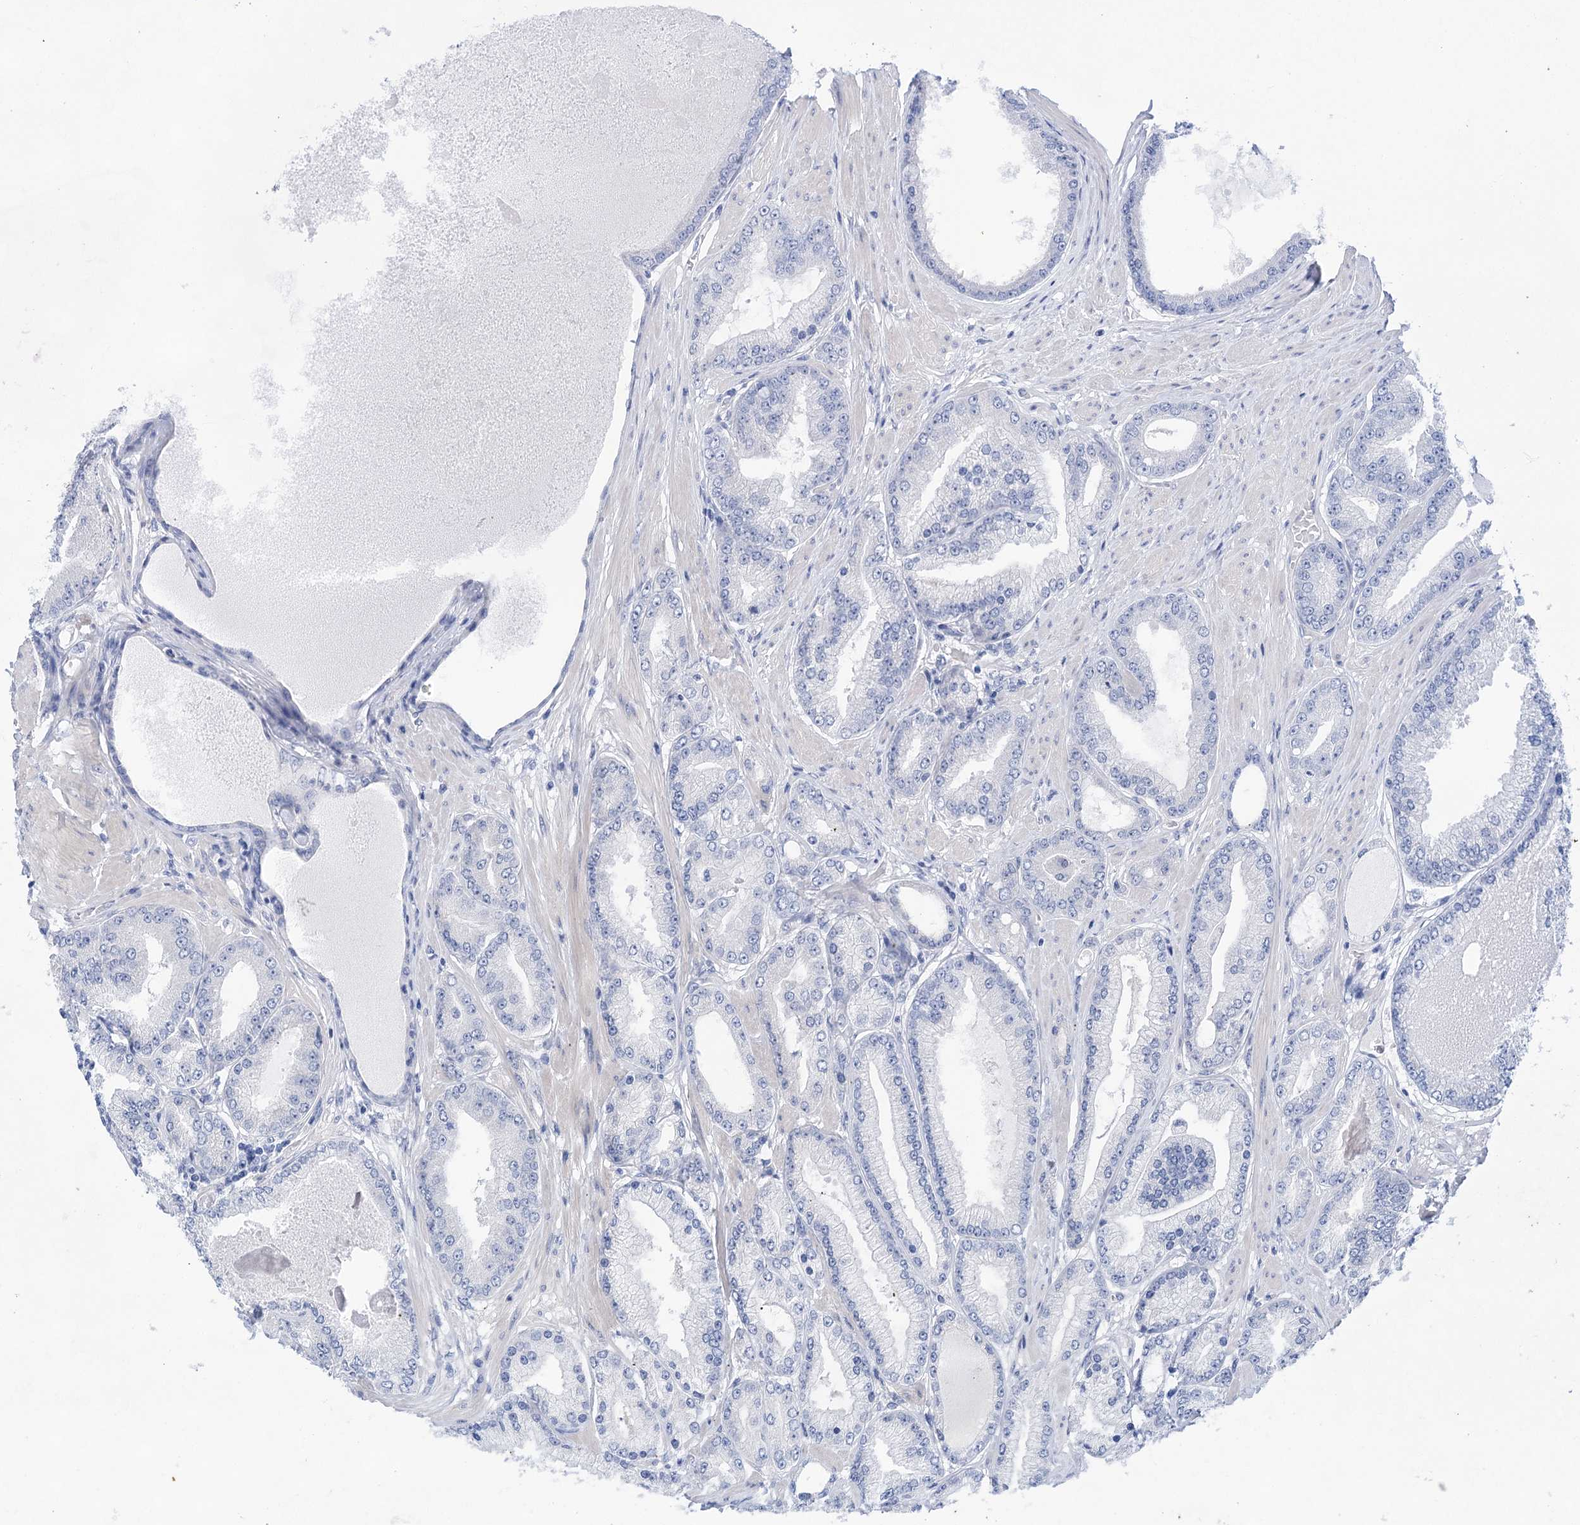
{"staining": {"intensity": "negative", "quantity": "none", "location": "none"}, "tissue": "prostate cancer", "cell_type": "Tumor cells", "image_type": "cancer", "snomed": [{"axis": "morphology", "description": "Adenocarcinoma, High grade"}, {"axis": "topography", "description": "Prostate"}], "caption": "High-grade adenocarcinoma (prostate) was stained to show a protein in brown. There is no significant positivity in tumor cells.", "gene": "LALBA", "patient": {"sex": "male", "age": 59}}